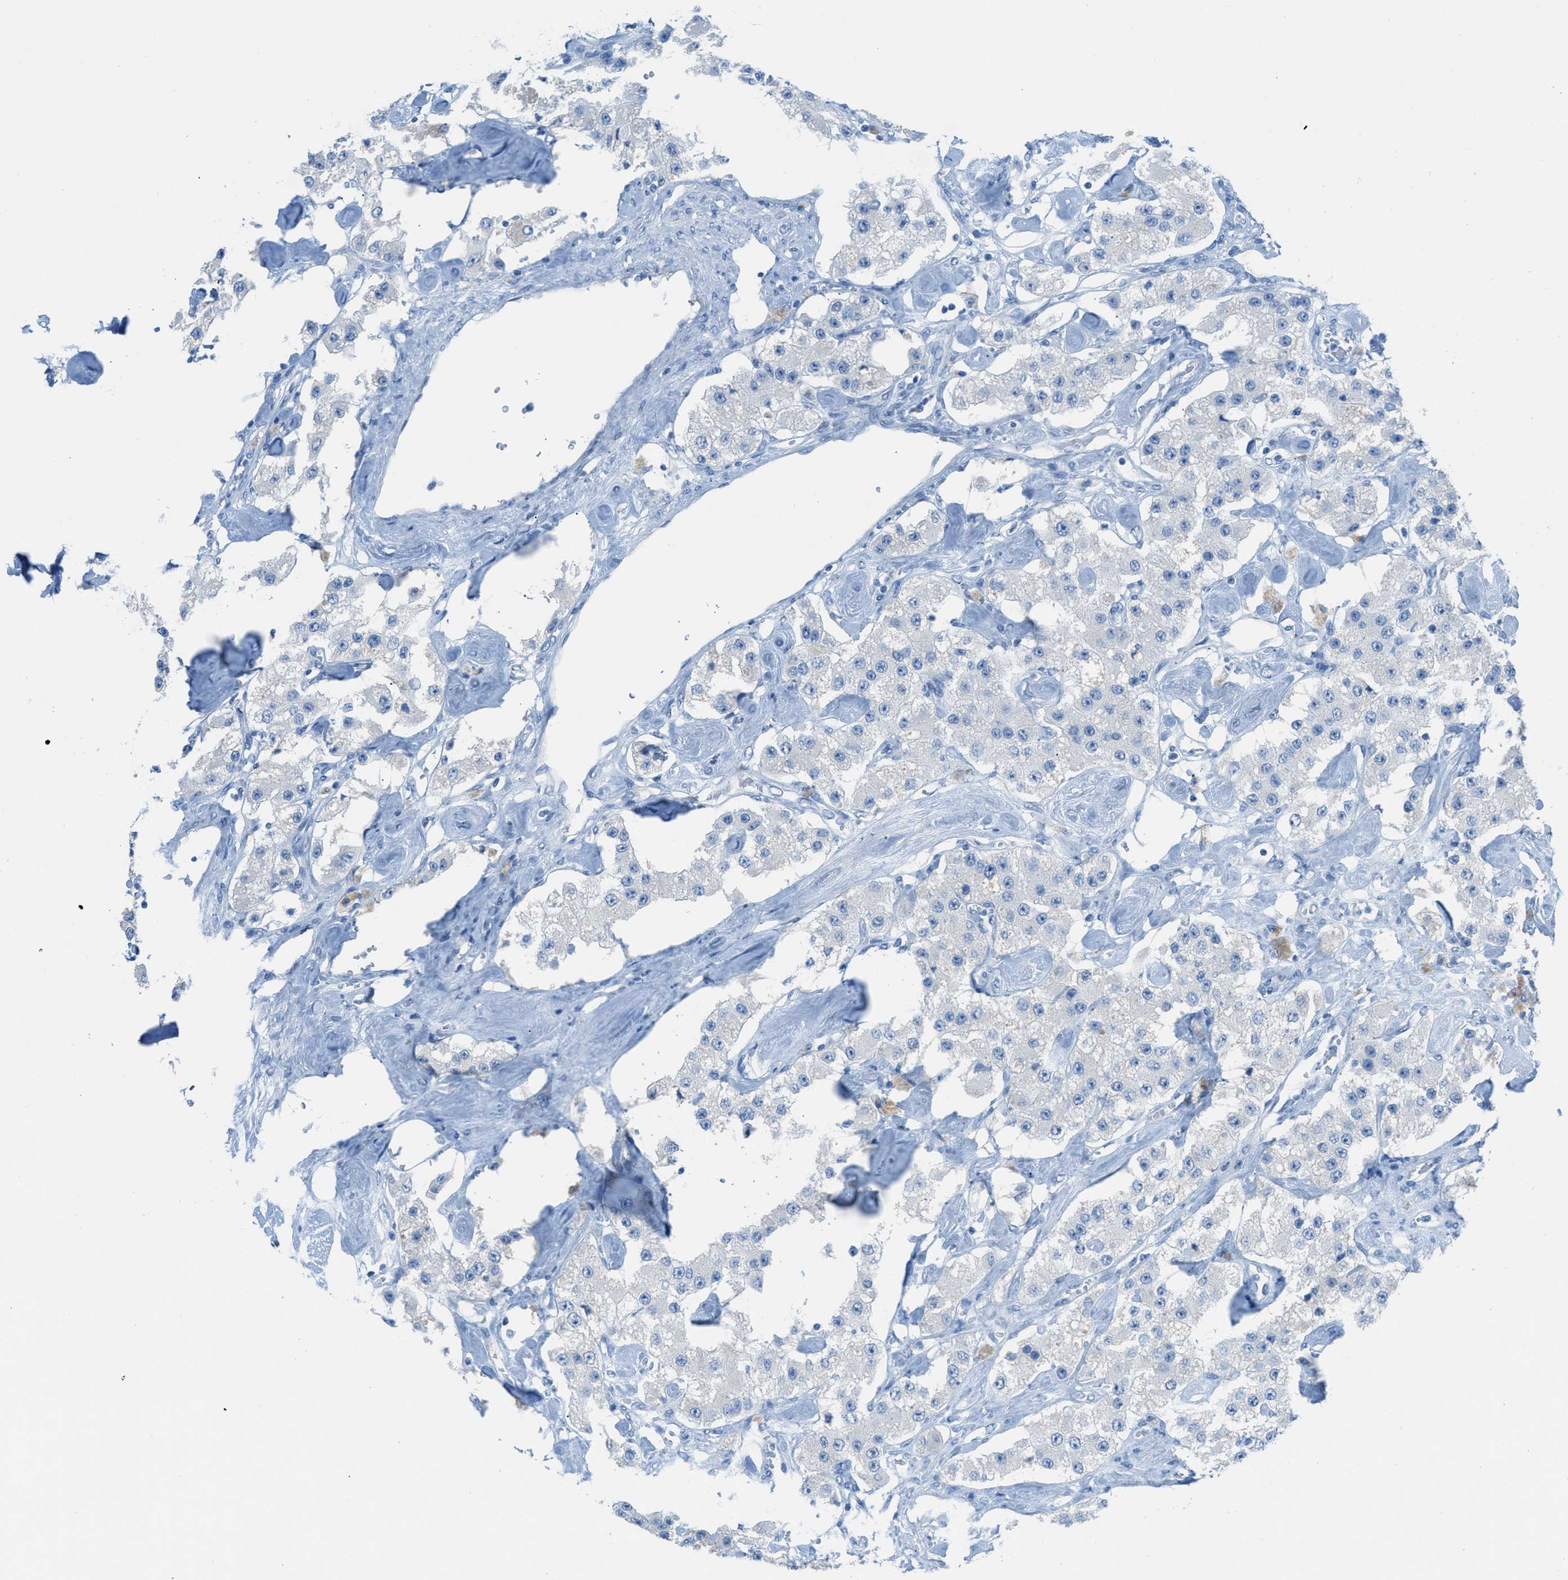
{"staining": {"intensity": "negative", "quantity": "none", "location": "none"}, "tissue": "carcinoid", "cell_type": "Tumor cells", "image_type": "cancer", "snomed": [{"axis": "morphology", "description": "Carcinoid, malignant, NOS"}, {"axis": "topography", "description": "Pancreas"}], "caption": "Immunohistochemical staining of carcinoid displays no significant expression in tumor cells.", "gene": "ACAN", "patient": {"sex": "male", "age": 41}}